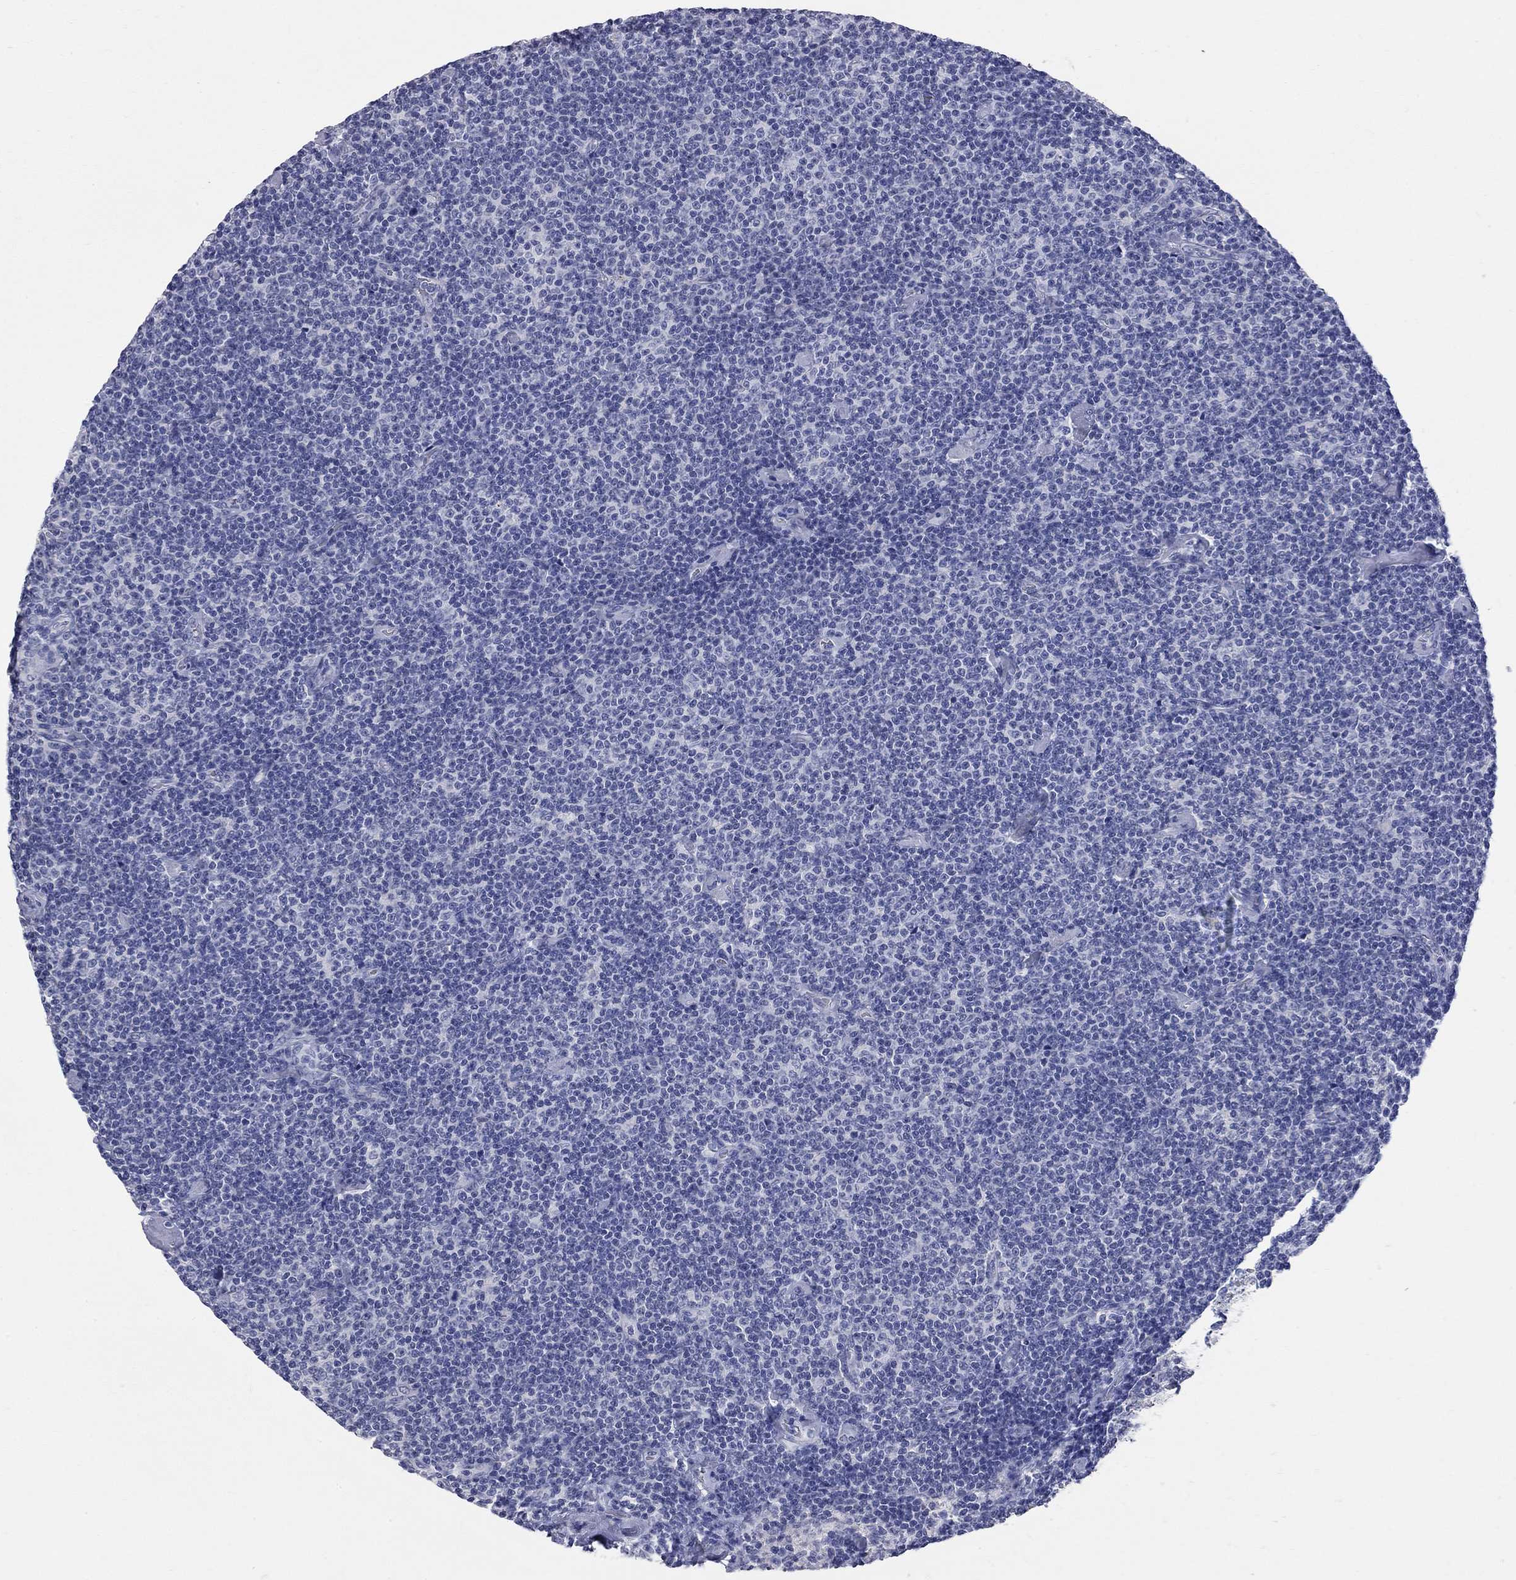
{"staining": {"intensity": "negative", "quantity": "none", "location": "none"}, "tissue": "lymphoma", "cell_type": "Tumor cells", "image_type": "cancer", "snomed": [{"axis": "morphology", "description": "Malignant lymphoma, non-Hodgkin's type, Low grade"}, {"axis": "topography", "description": "Lymph node"}], "caption": "The immunohistochemistry (IHC) micrograph has no significant staining in tumor cells of malignant lymphoma, non-Hodgkin's type (low-grade) tissue. (Brightfield microscopy of DAB (3,3'-diaminobenzidine) immunohistochemistry at high magnification).", "gene": "FAM221B", "patient": {"sex": "male", "age": 81}}